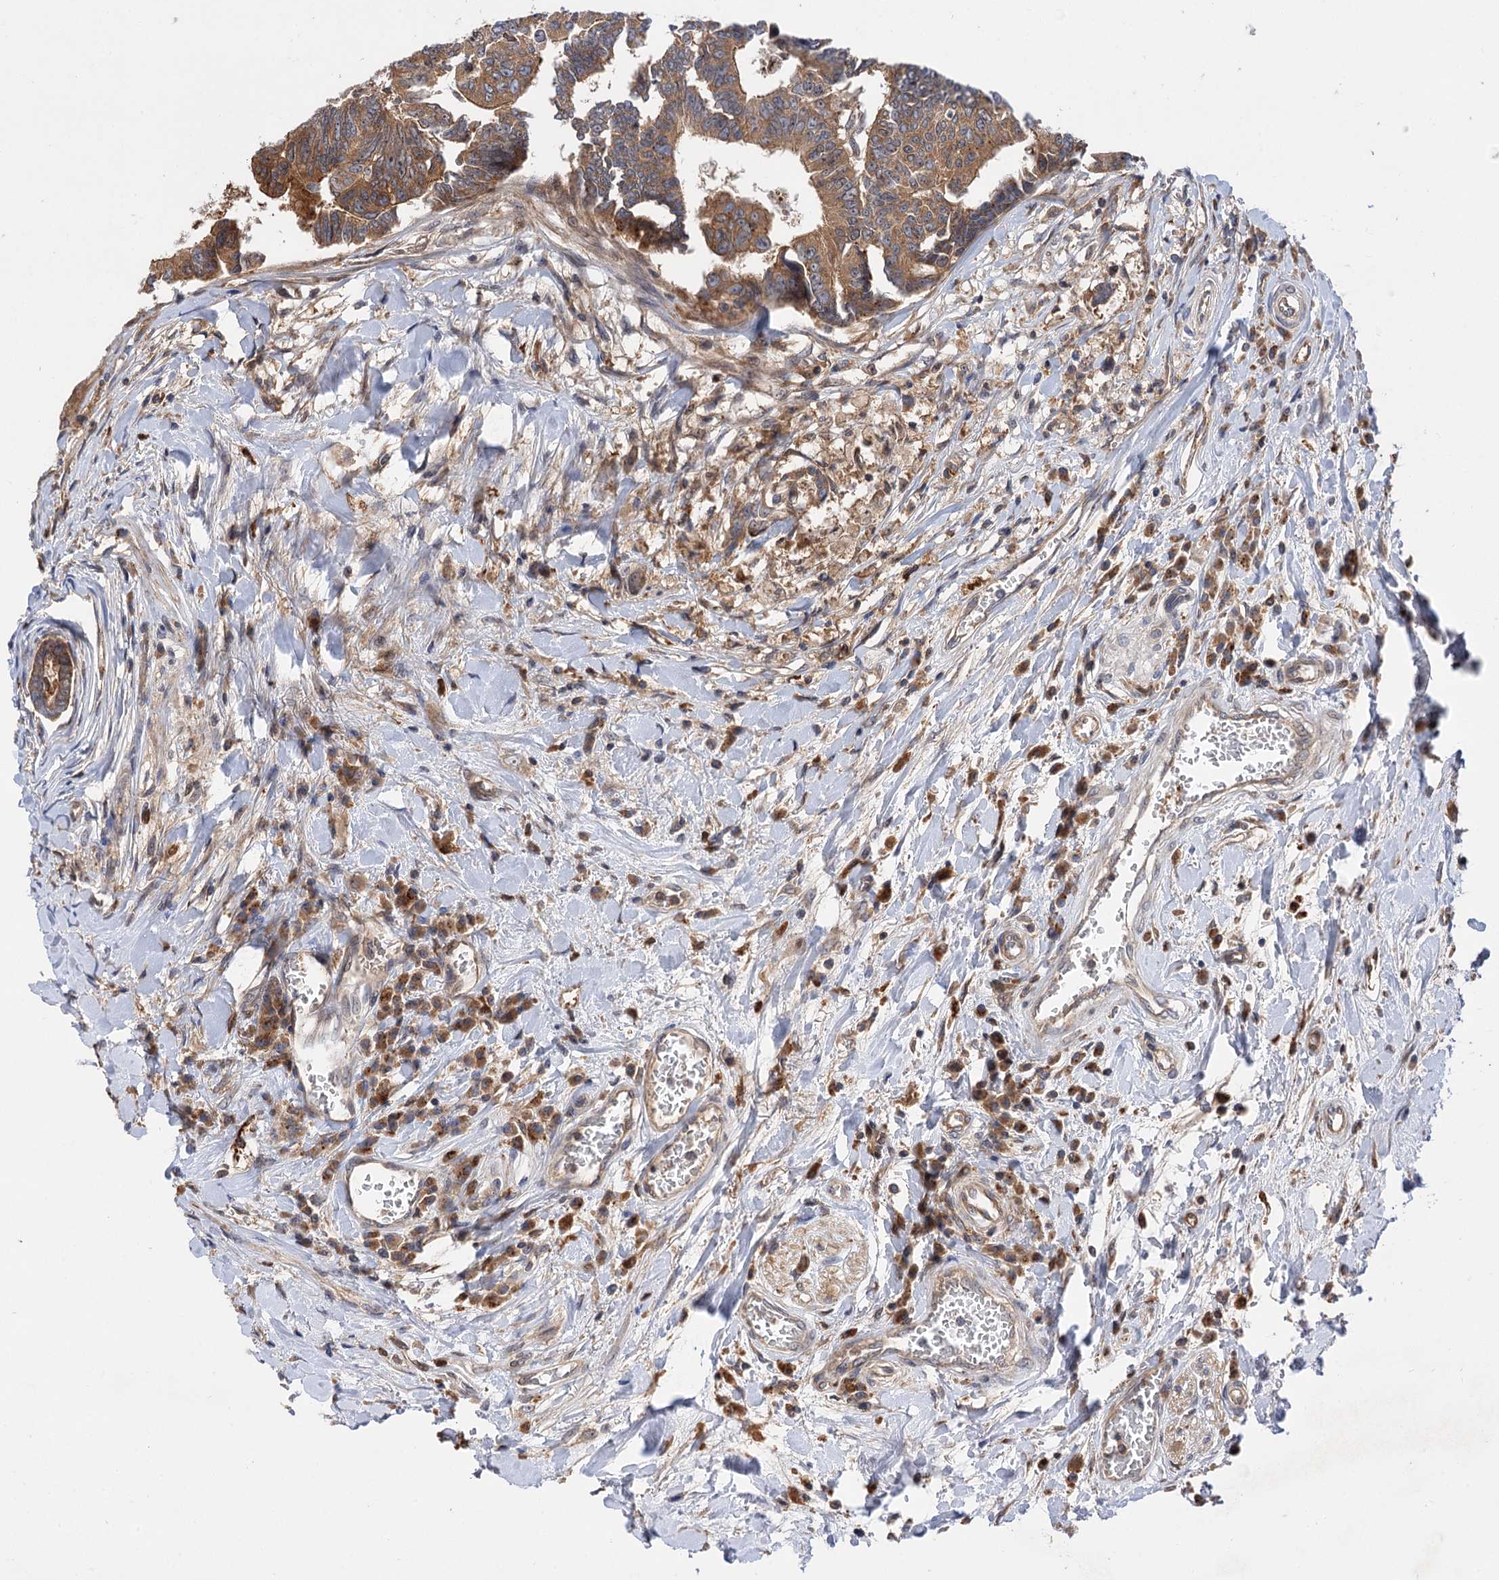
{"staining": {"intensity": "moderate", "quantity": ">75%", "location": "cytoplasmic/membranous"}, "tissue": "colorectal cancer", "cell_type": "Tumor cells", "image_type": "cancer", "snomed": [{"axis": "morphology", "description": "Adenocarcinoma, NOS"}, {"axis": "topography", "description": "Rectum"}], "caption": "Colorectal cancer (adenocarcinoma) stained with immunohistochemistry (IHC) demonstrates moderate cytoplasmic/membranous staining in about >75% of tumor cells.", "gene": "PATL1", "patient": {"sex": "female", "age": 65}}